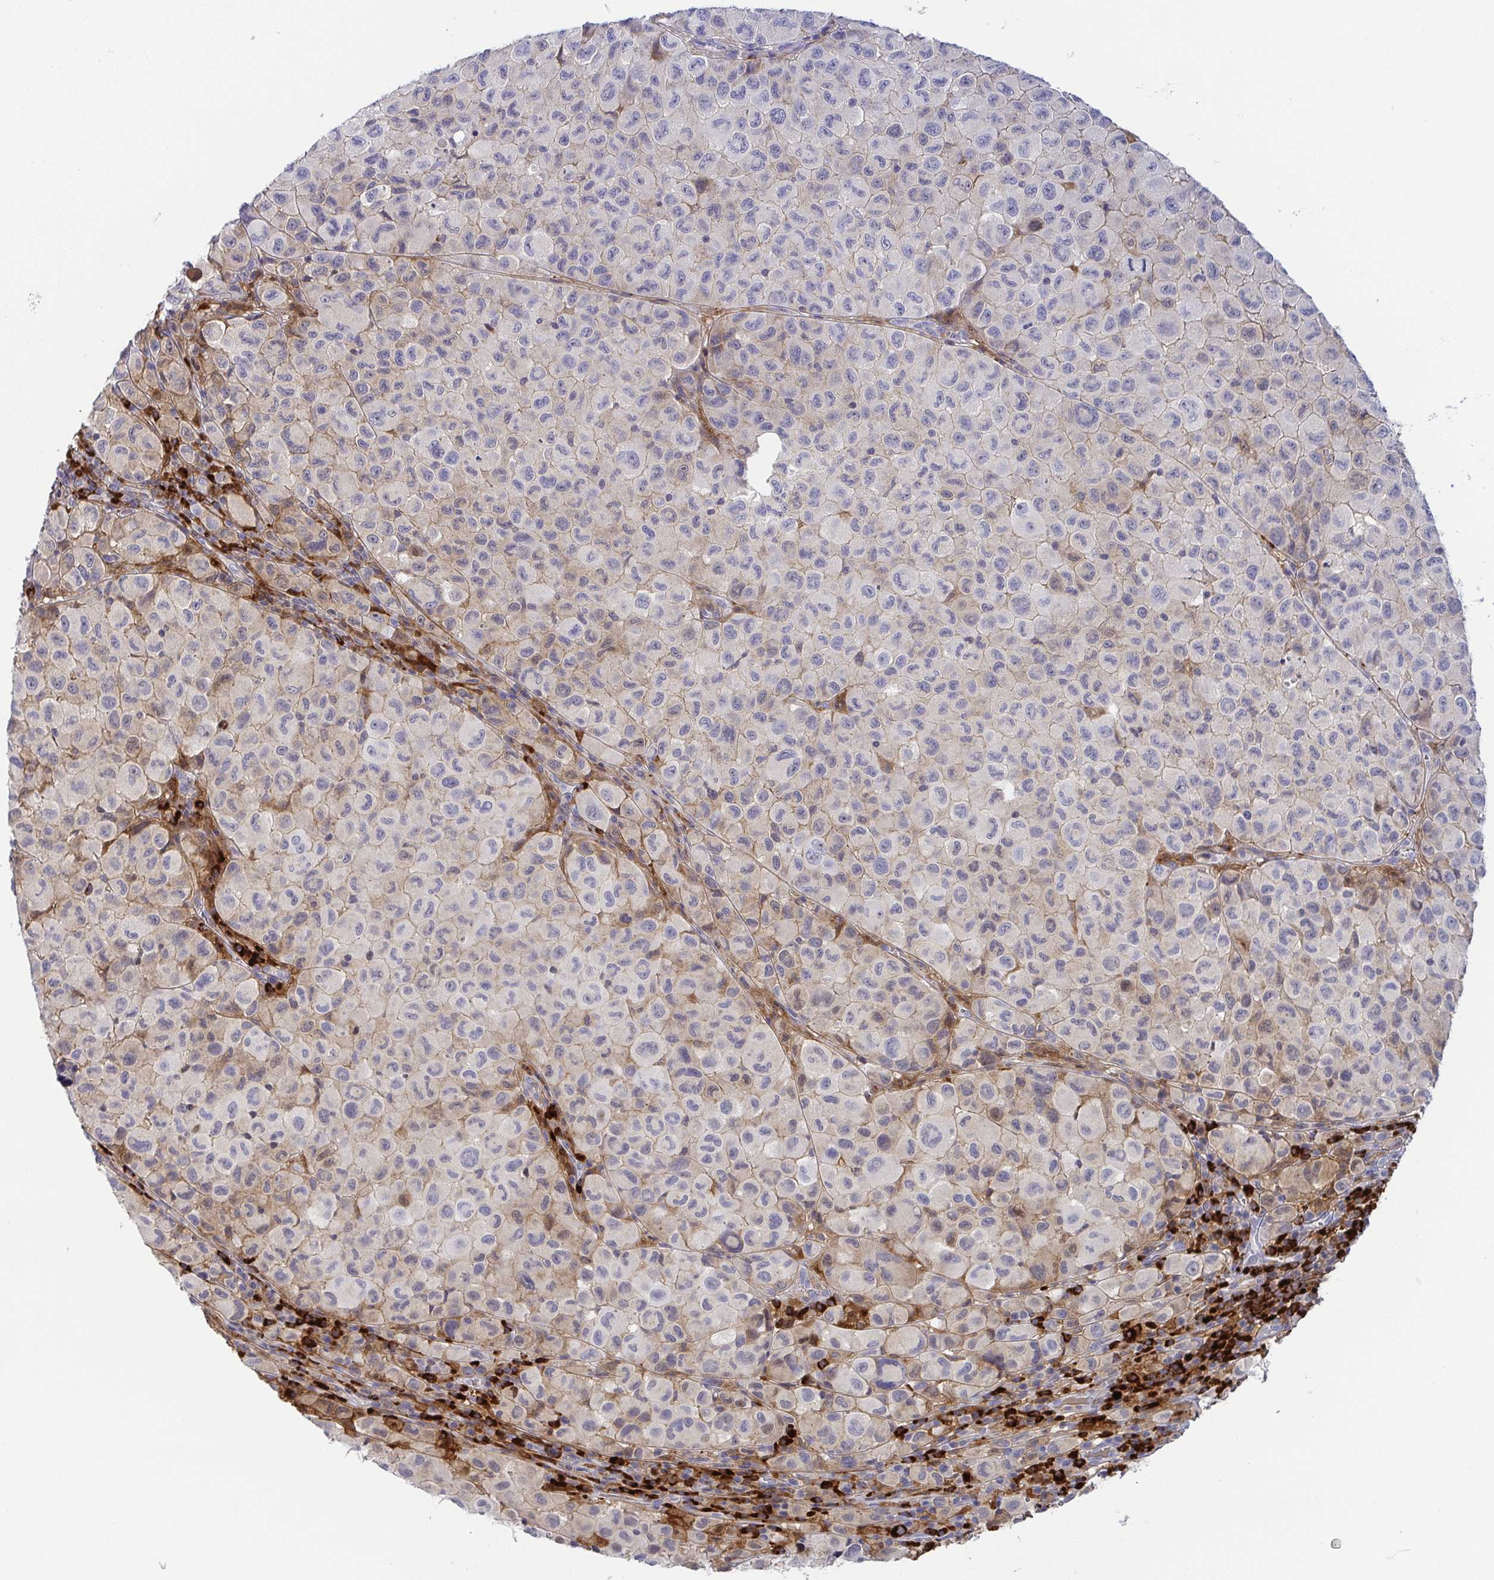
{"staining": {"intensity": "negative", "quantity": "none", "location": "none"}, "tissue": "melanoma", "cell_type": "Tumor cells", "image_type": "cancer", "snomed": [{"axis": "morphology", "description": "Malignant melanoma, NOS"}, {"axis": "topography", "description": "Skin"}], "caption": "DAB immunohistochemical staining of human melanoma displays no significant staining in tumor cells. (Brightfield microscopy of DAB immunohistochemistry (IHC) at high magnification).", "gene": "RNASE7", "patient": {"sex": "male", "age": 93}}